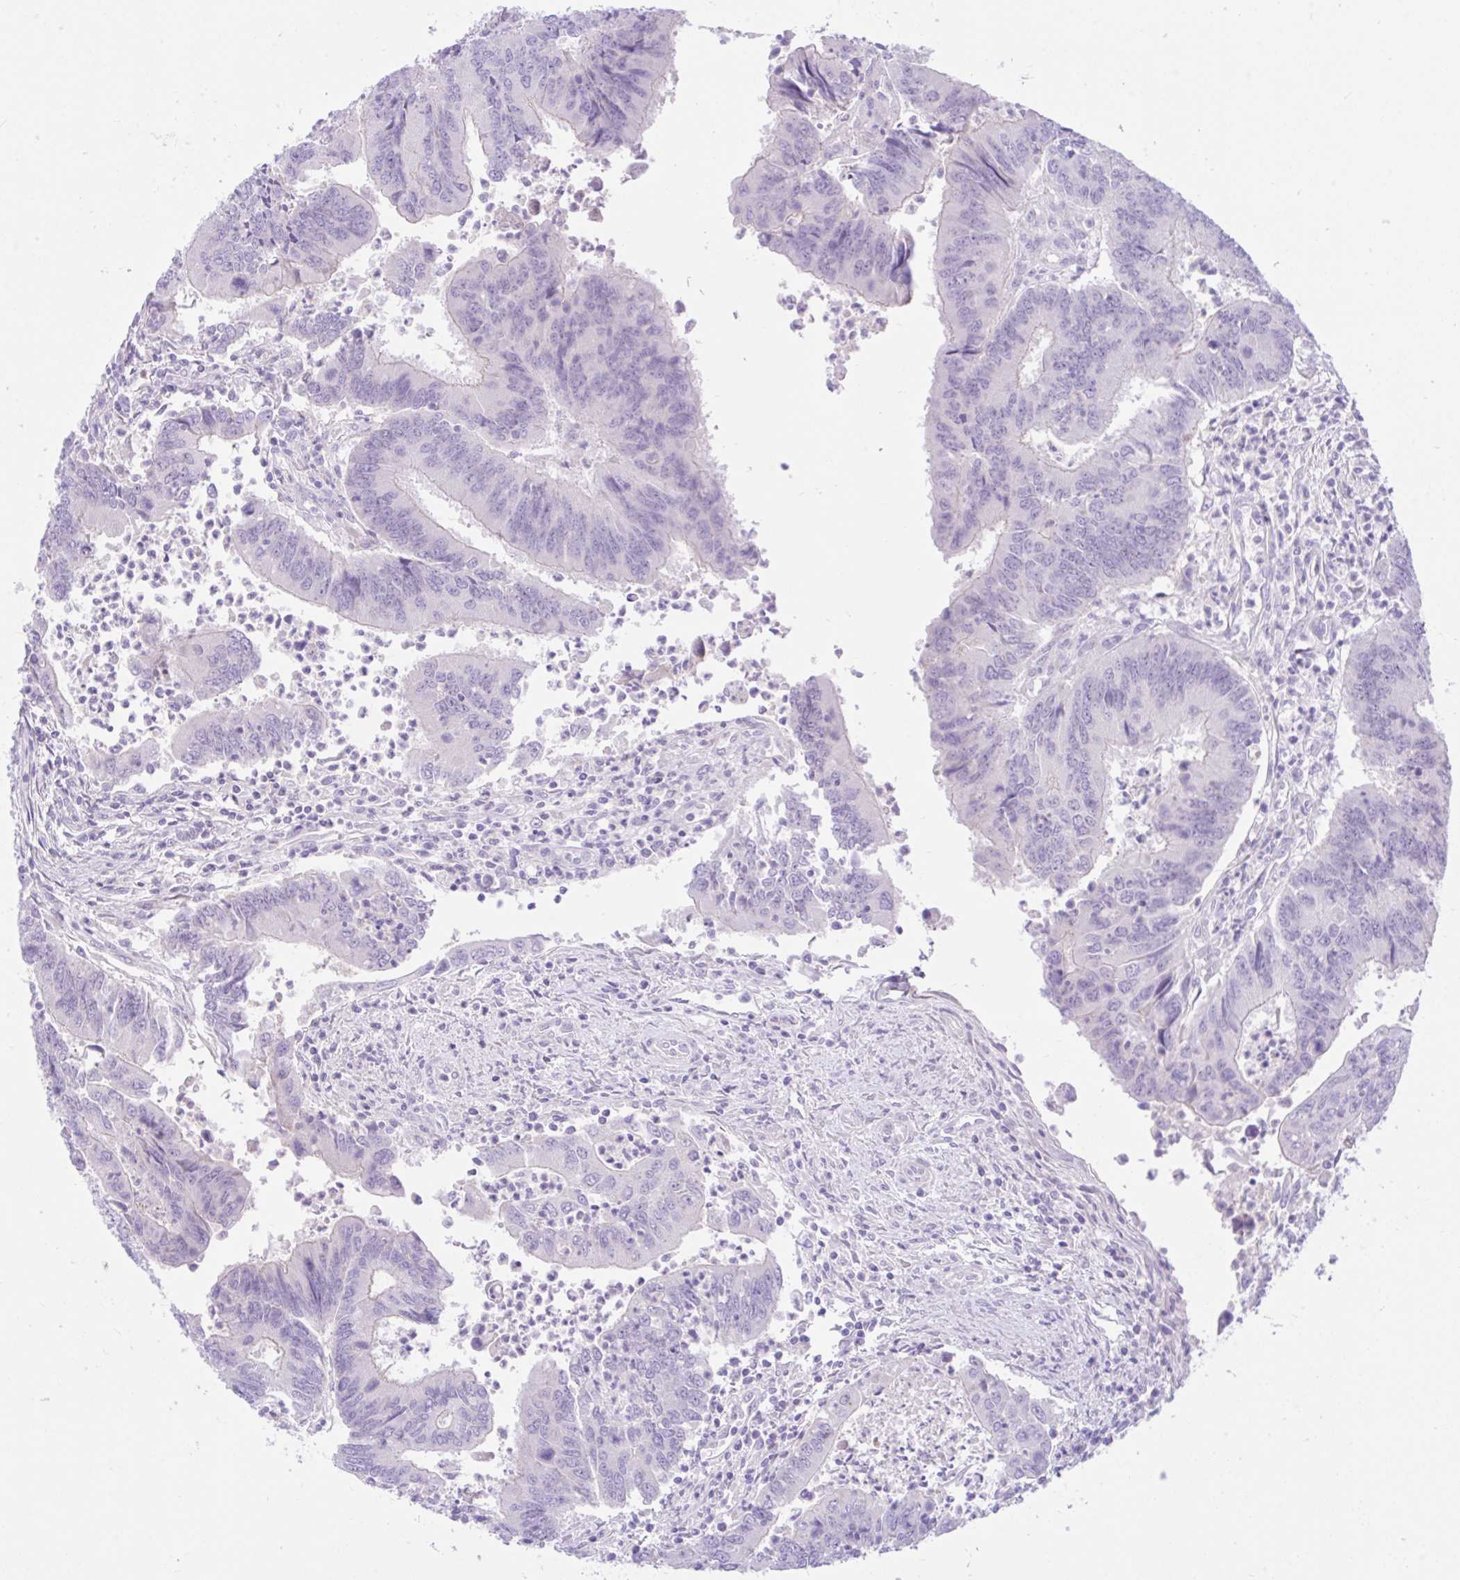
{"staining": {"intensity": "negative", "quantity": "none", "location": "none"}, "tissue": "colorectal cancer", "cell_type": "Tumor cells", "image_type": "cancer", "snomed": [{"axis": "morphology", "description": "Adenocarcinoma, NOS"}, {"axis": "topography", "description": "Colon"}], "caption": "Photomicrograph shows no protein expression in tumor cells of colorectal cancer (adenocarcinoma) tissue. The staining is performed using DAB (3,3'-diaminobenzidine) brown chromogen with nuclei counter-stained in using hematoxylin.", "gene": "ZNF101", "patient": {"sex": "female", "age": 67}}